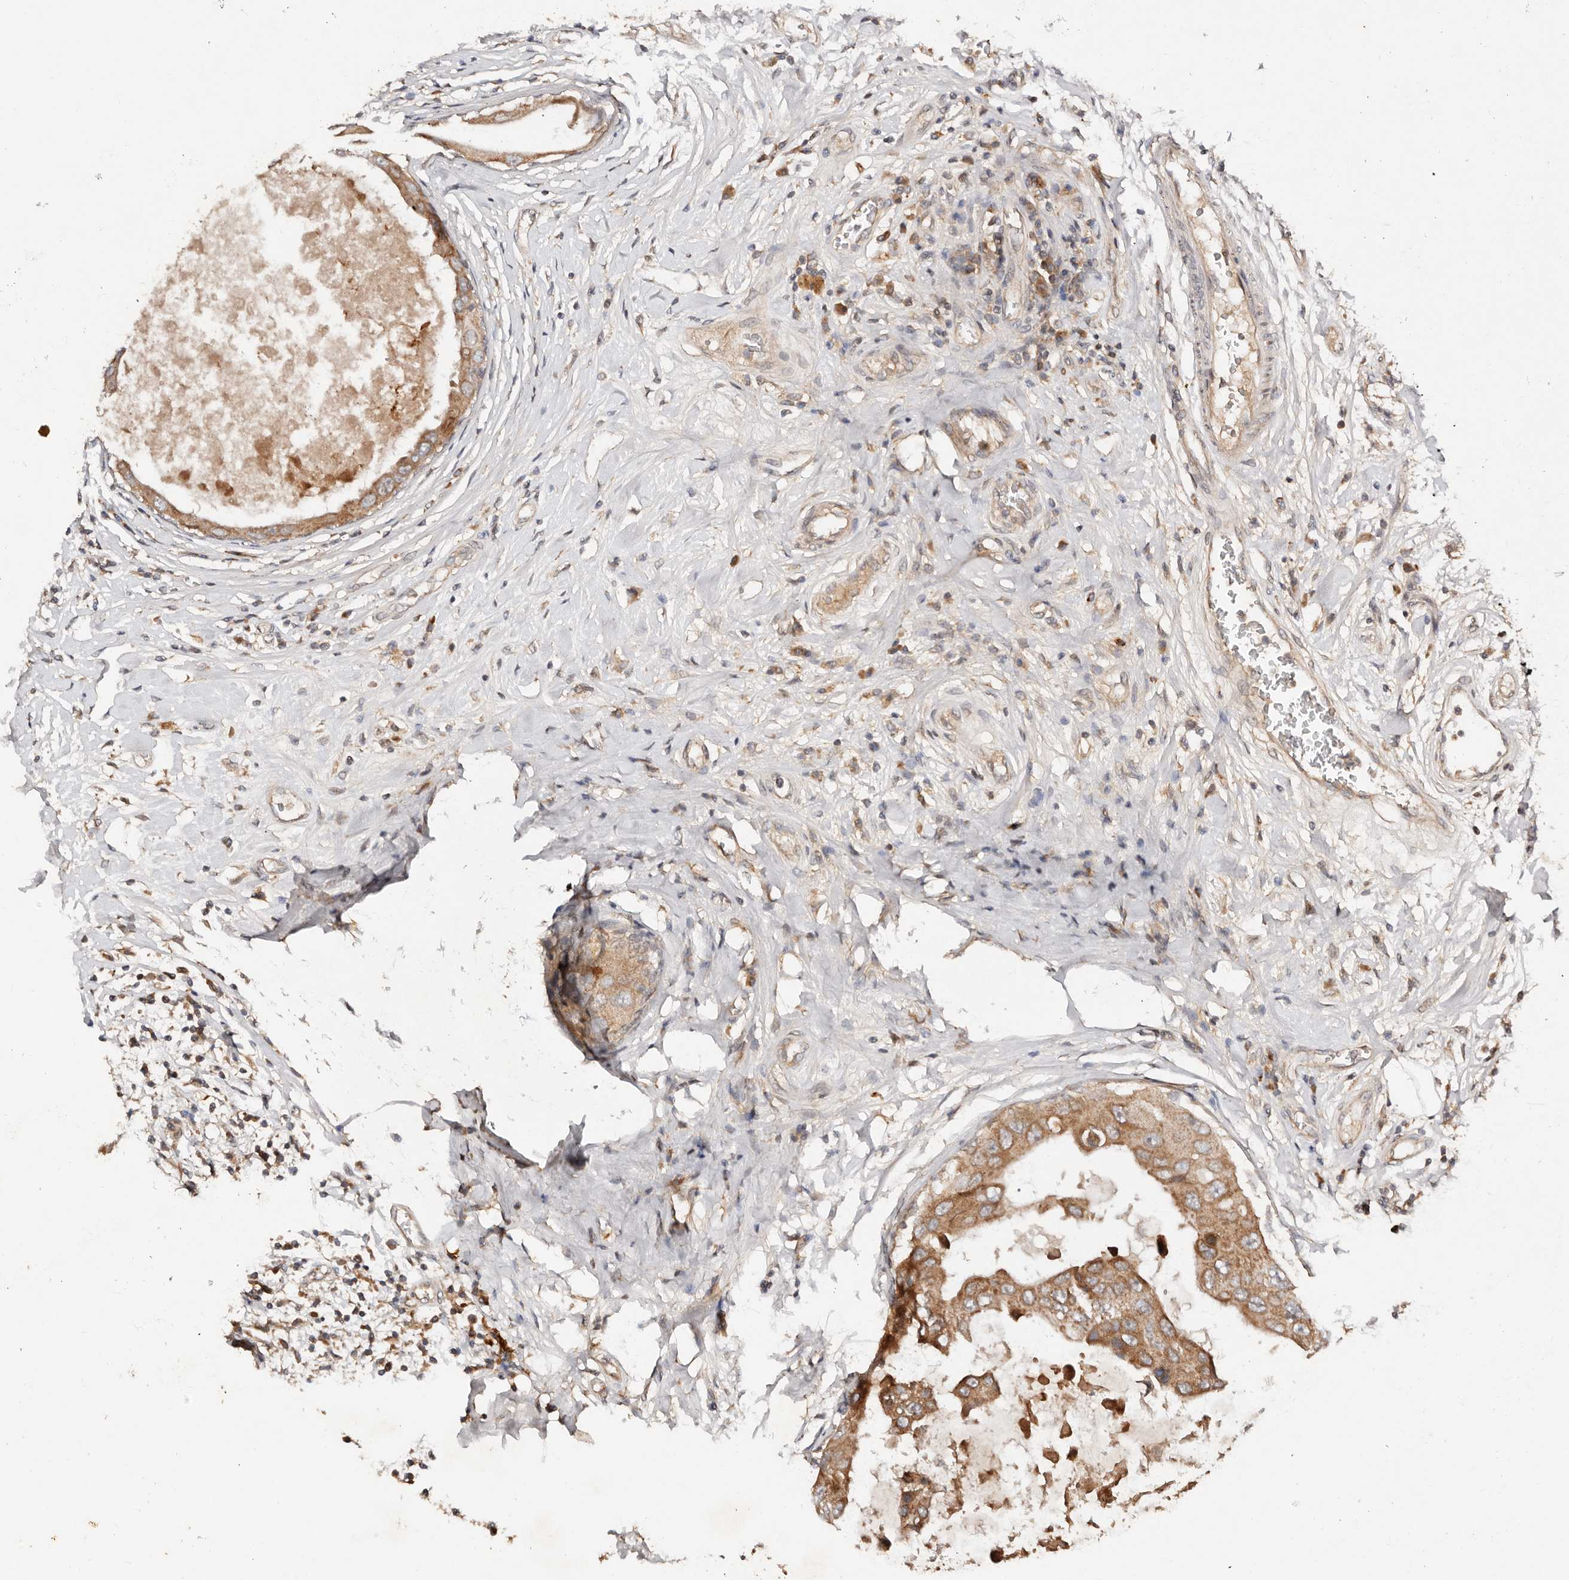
{"staining": {"intensity": "moderate", "quantity": ">75%", "location": "cytoplasmic/membranous"}, "tissue": "breast cancer", "cell_type": "Tumor cells", "image_type": "cancer", "snomed": [{"axis": "morphology", "description": "Duct carcinoma"}, {"axis": "topography", "description": "Breast"}], "caption": "Brown immunohistochemical staining in breast cancer (infiltrating ductal carcinoma) shows moderate cytoplasmic/membranous staining in approximately >75% of tumor cells.", "gene": "DENND11", "patient": {"sex": "female", "age": 27}}